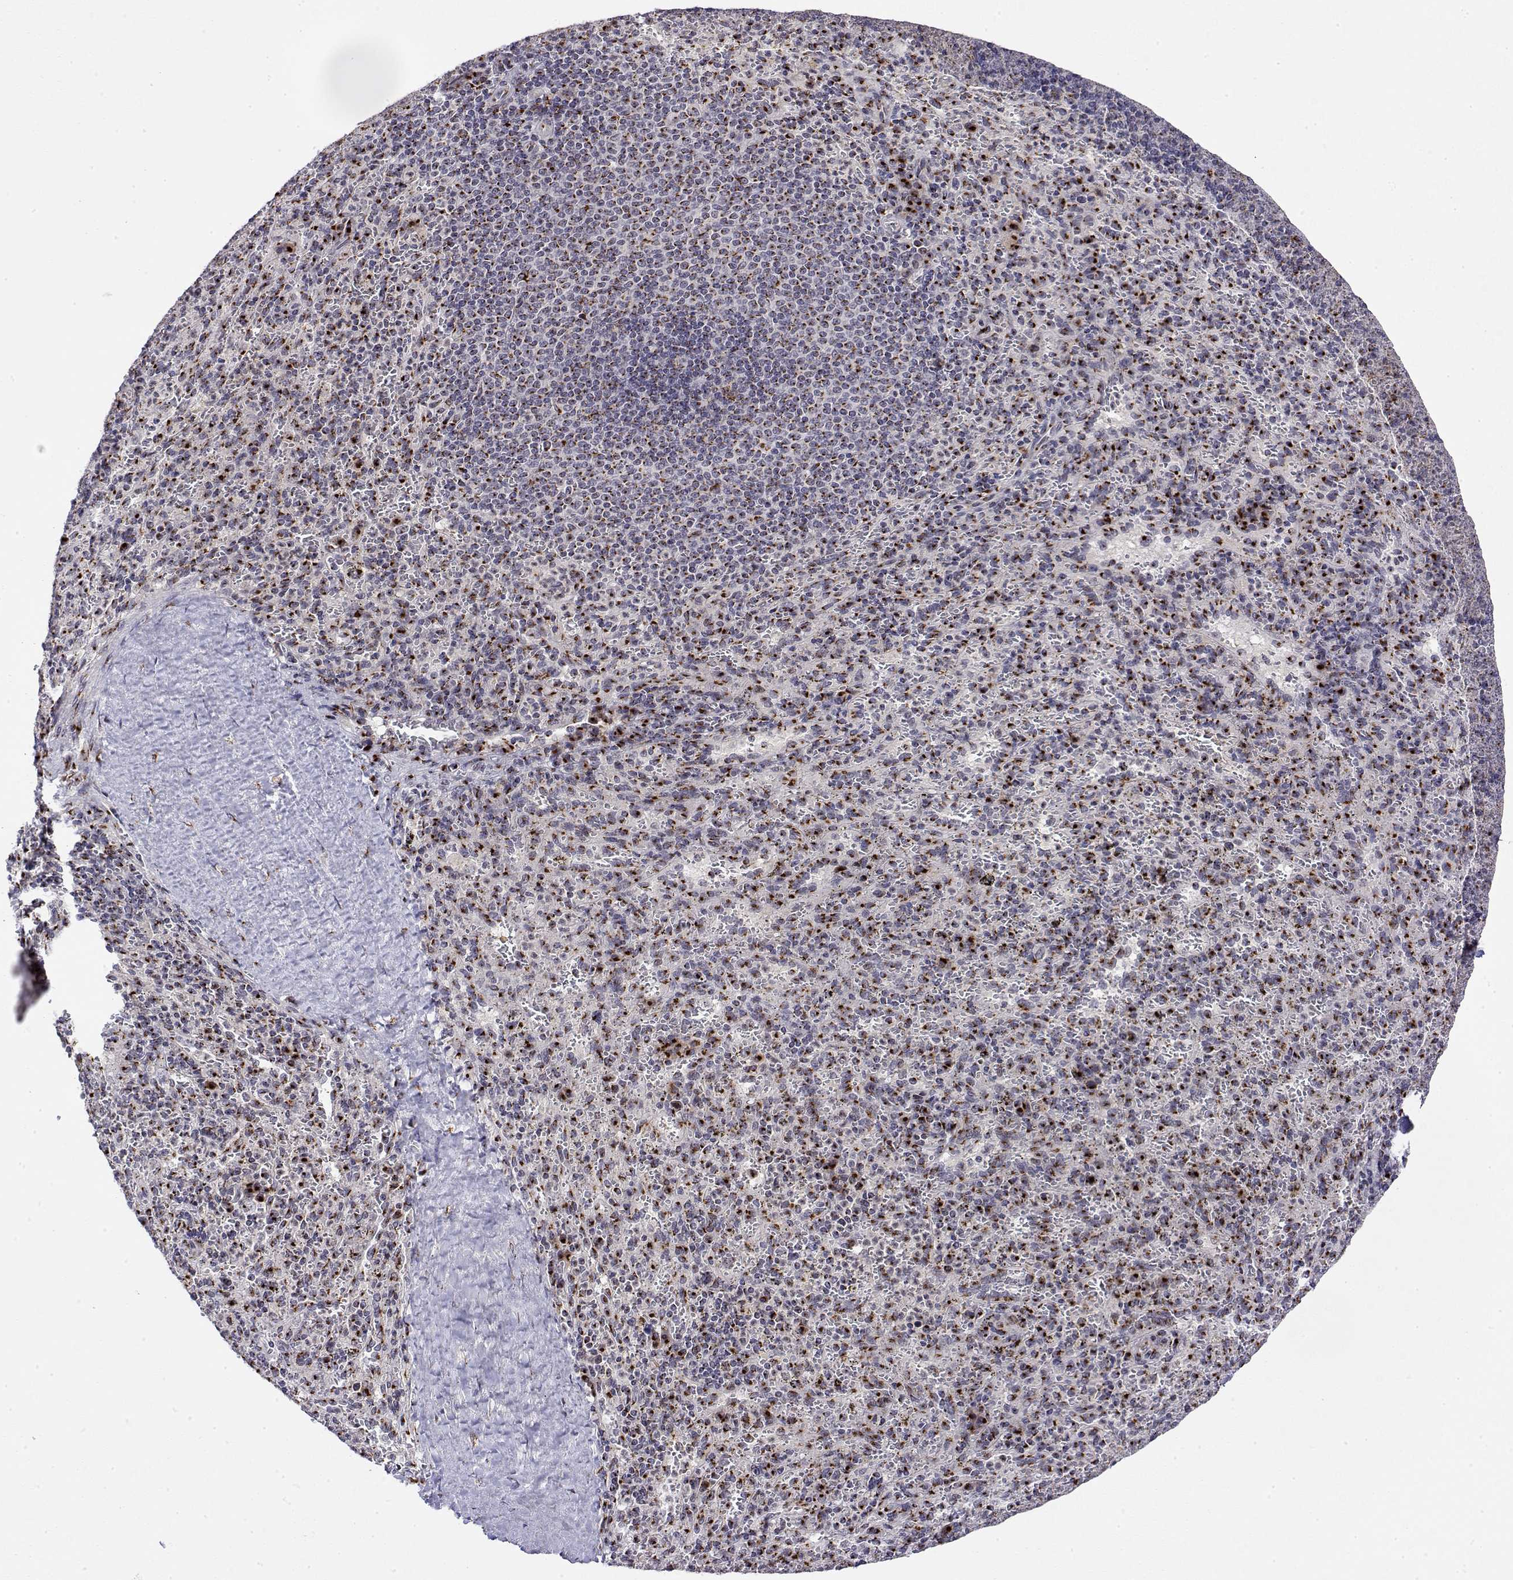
{"staining": {"intensity": "strong", "quantity": "<25%", "location": "cytoplasmic/membranous"}, "tissue": "spleen", "cell_type": "Cells in red pulp", "image_type": "normal", "snomed": [{"axis": "morphology", "description": "Normal tissue, NOS"}, {"axis": "topography", "description": "Spleen"}], "caption": "An immunohistochemistry (IHC) histopathology image of benign tissue is shown. Protein staining in brown shows strong cytoplasmic/membranous positivity in spleen within cells in red pulp.", "gene": "YIPF3", "patient": {"sex": "male", "age": 57}}